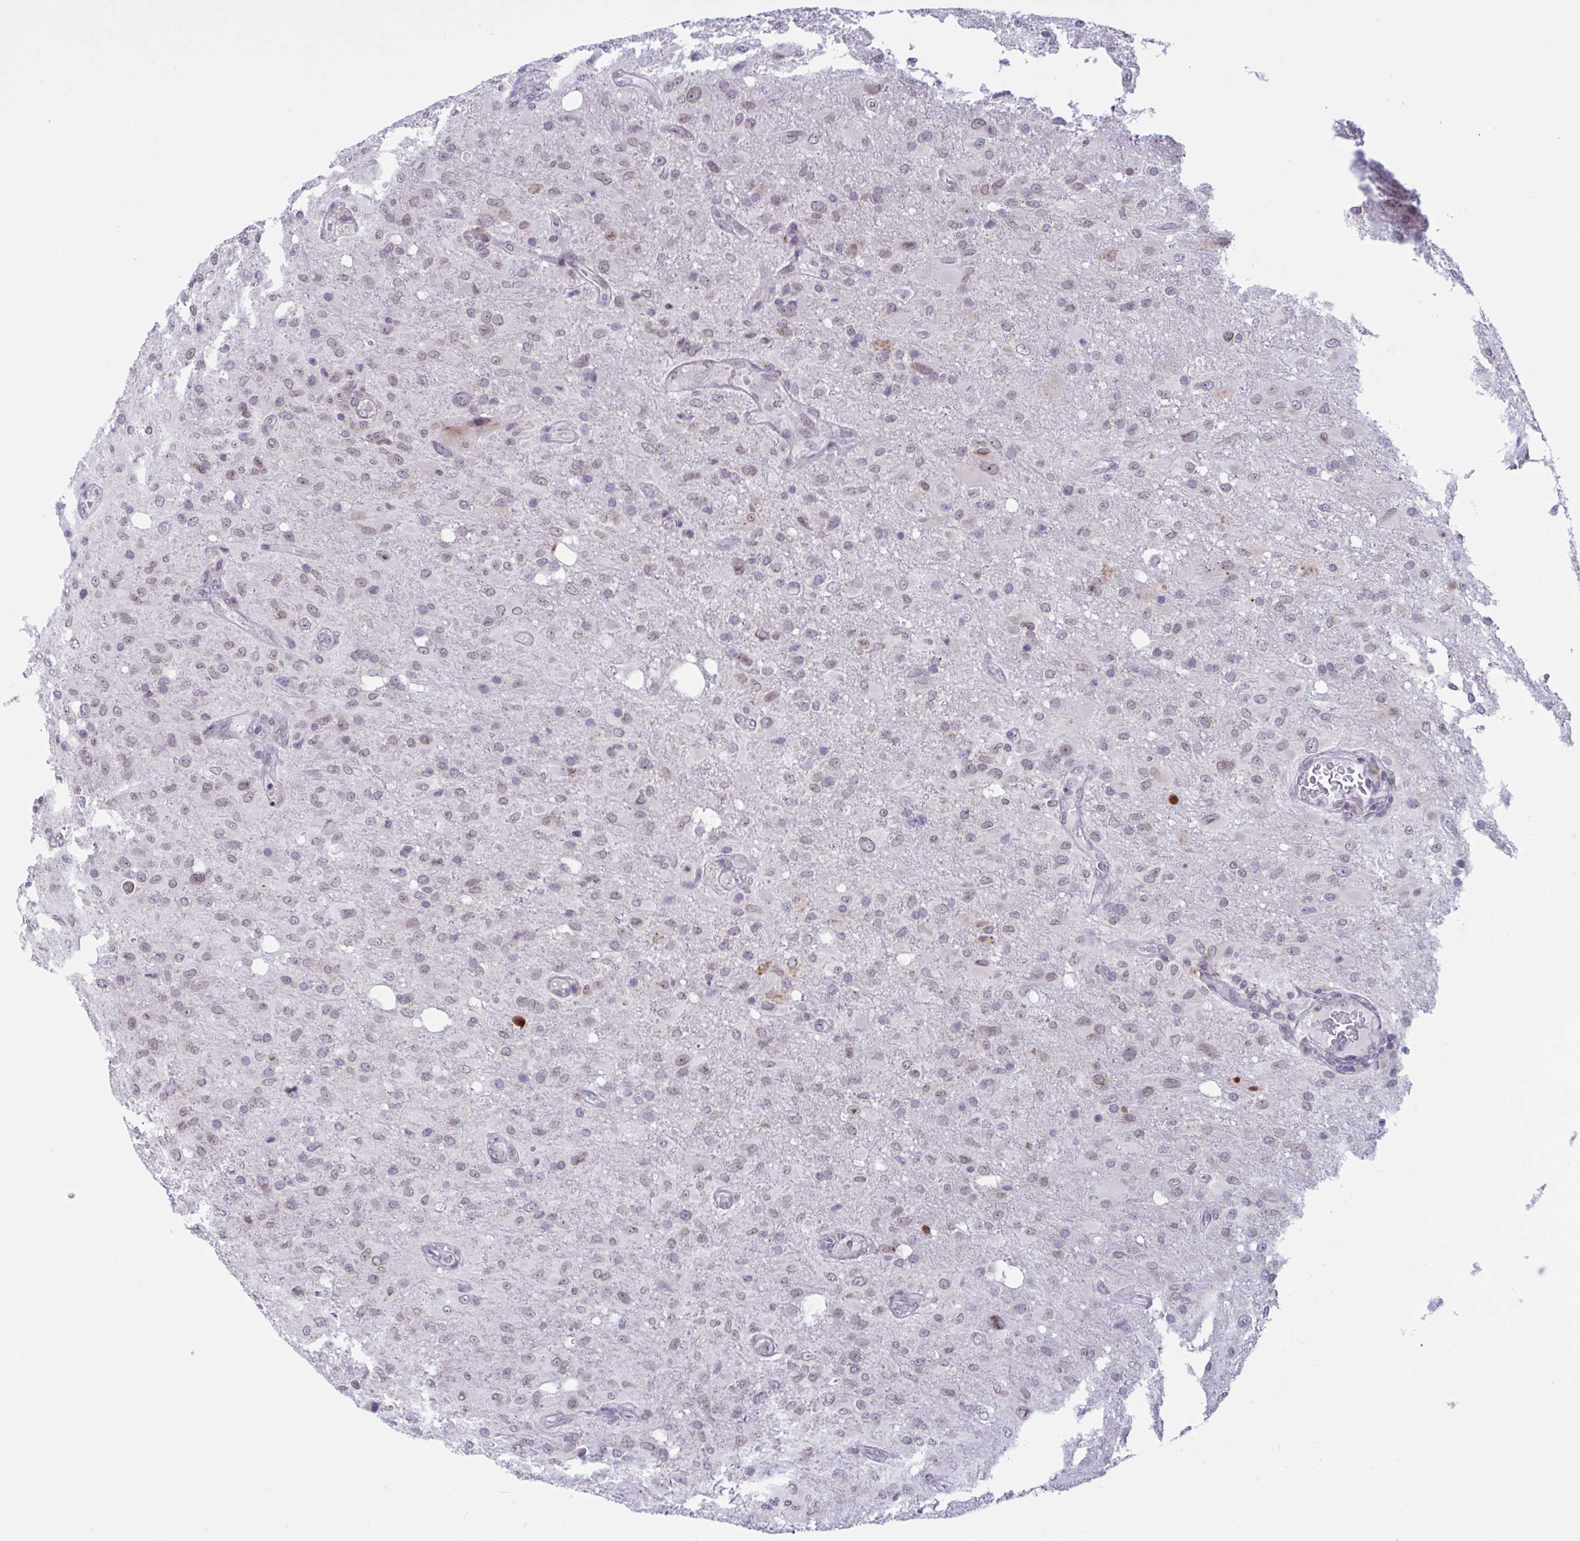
{"staining": {"intensity": "weak", "quantity": "25%-75%", "location": "nuclear"}, "tissue": "glioma", "cell_type": "Tumor cells", "image_type": "cancer", "snomed": [{"axis": "morphology", "description": "Glioma, malignant, High grade"}, {"axis": "topography", "description": "Brain"}], "caption": "Protein expression analysis of human glioma reveals weak nuclear positivity in approximately 25%-75% of tumor cells.", "gene": "DOCK11", "patient": {"sex": "male", "age": 53}}